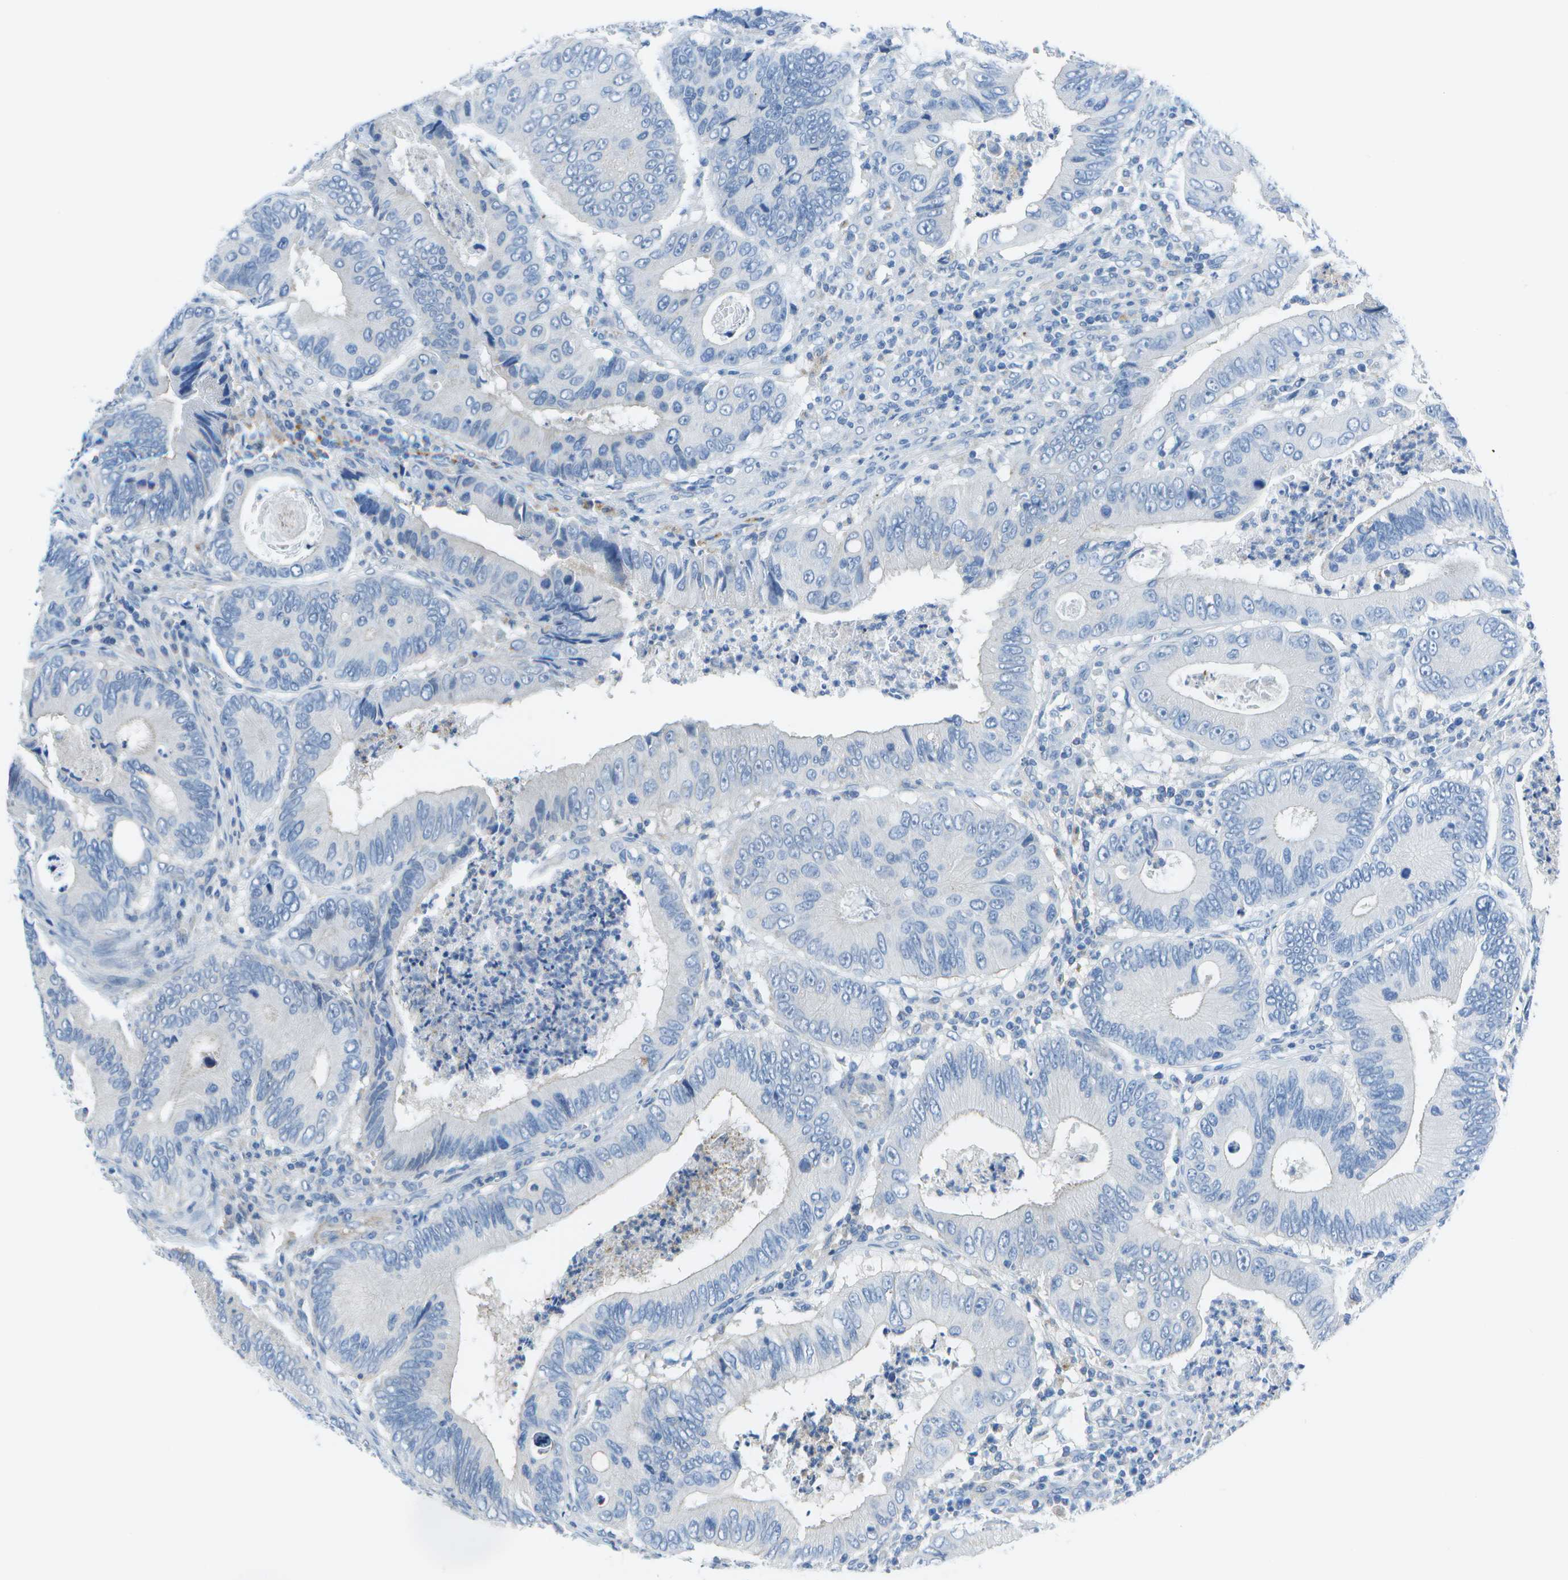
{"staining": {"intensity": "negative", "quantity": "none", "location": "none"}, "tissue": "colorectal cancer", "cell_type": "Tumor cells", "image_type": "cancer", "snomed": [{"axis": "morphology", "description": "Inflammation, NOS"}, {"axis": "morphology", "description": "Adenocarcinoma, NOS"}, {"axis": "topography", "description": "Colon"}], "caption": "An IHC histopathology image of colorectal cancer is shown. There is no staining in tumor cells of colorectal cancer. (Immunohistochemistry, brightfield microscopy, high magnification).", "gene": "DCT", "patient": {"sex": "male", "age": 72}}